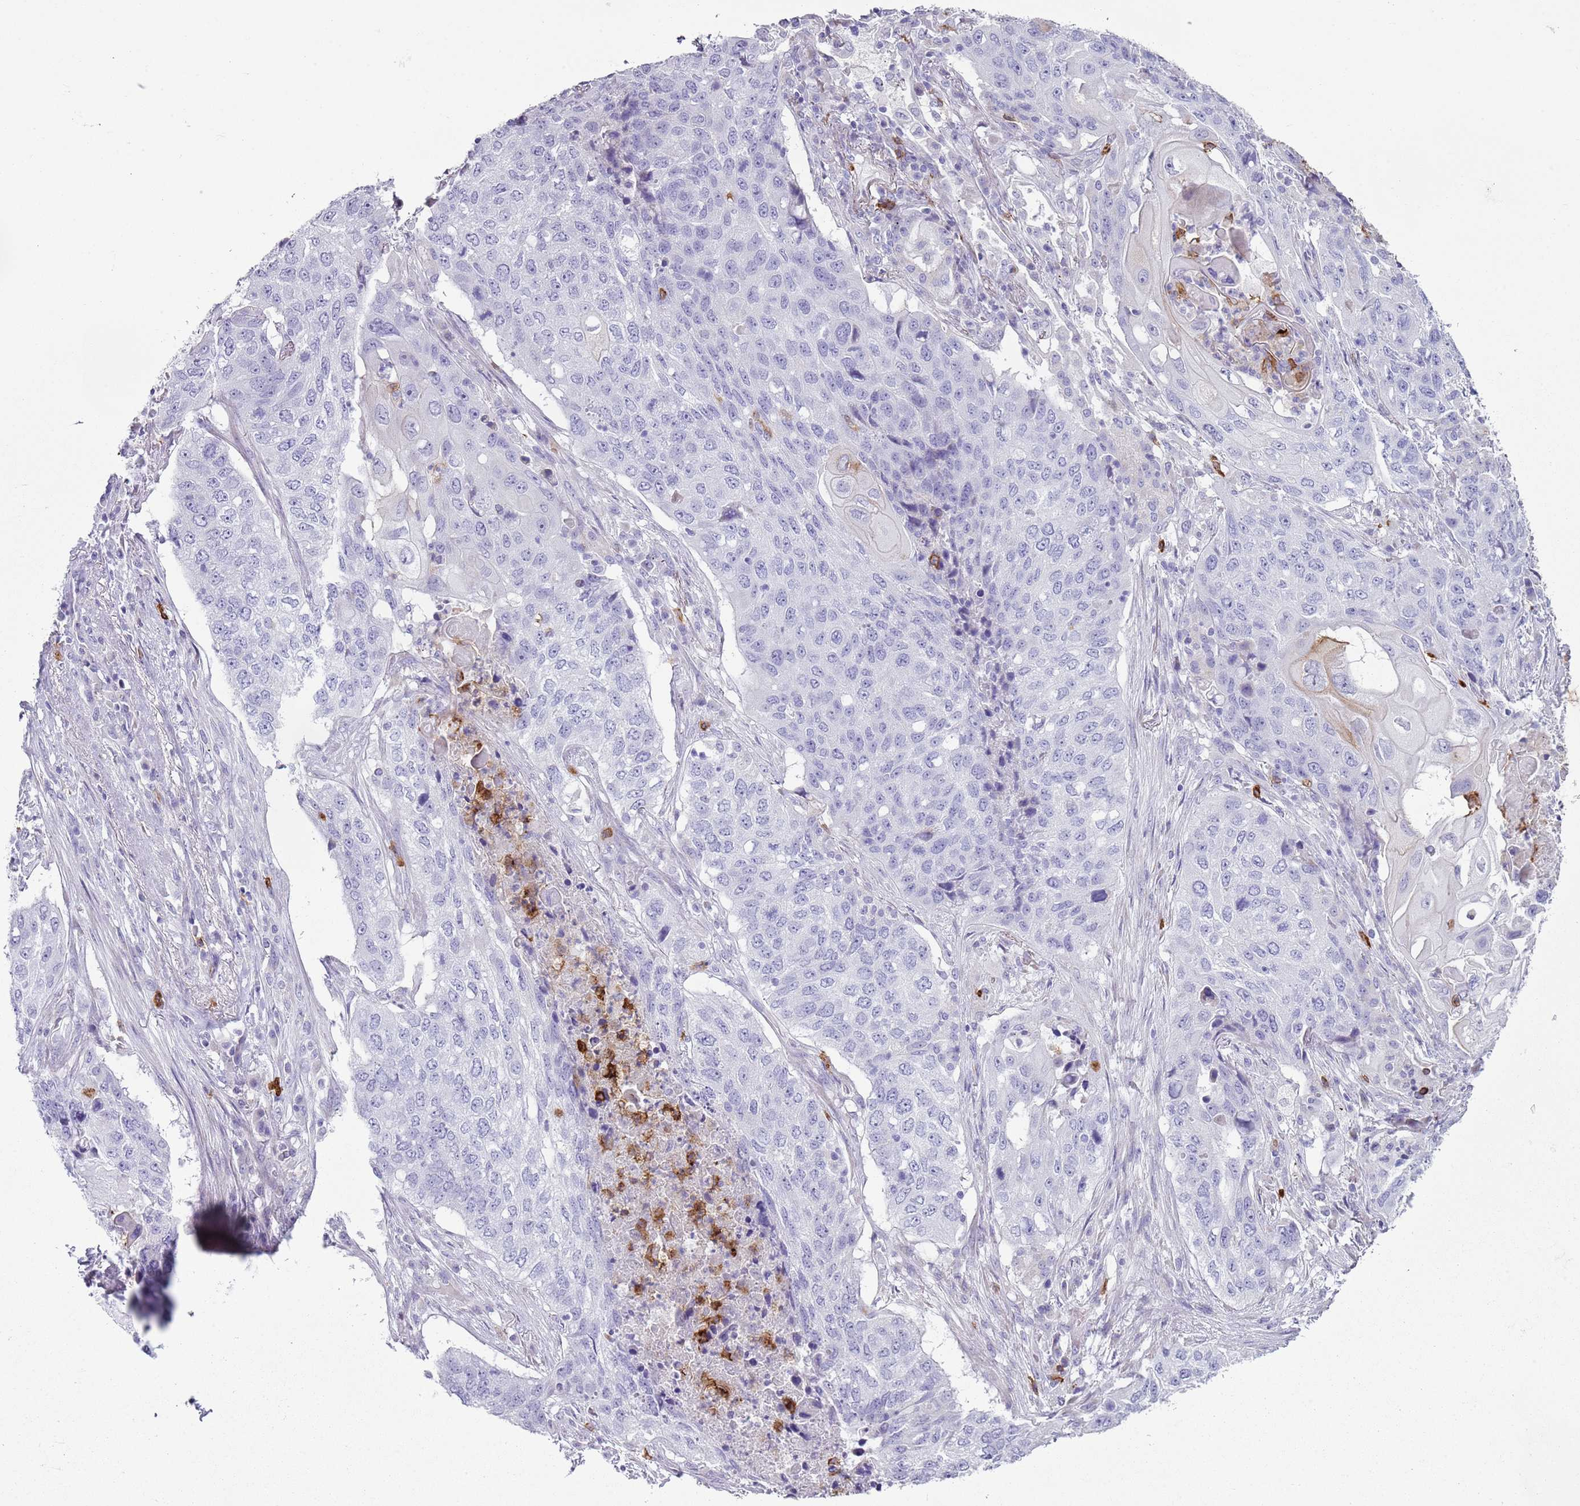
{"staining": {"intensity": "negative", "quantity": "none", "location": "none"}, "tissue": "lung cancer", "cell_type": "Tumor cells", "image_type": "cancer", "snomed": [{"axis": "morphology", "description": "Squamous cell carcinoma, NOS"}, {"axis": "topography", "description": "Lung"}], "caption": "Tumor cells show no significant expression in lung squamous cell carcinoma. Nuclei are stained in blue.", "gene": "CD177", "patient": {"sex": "female", "age": 63}}